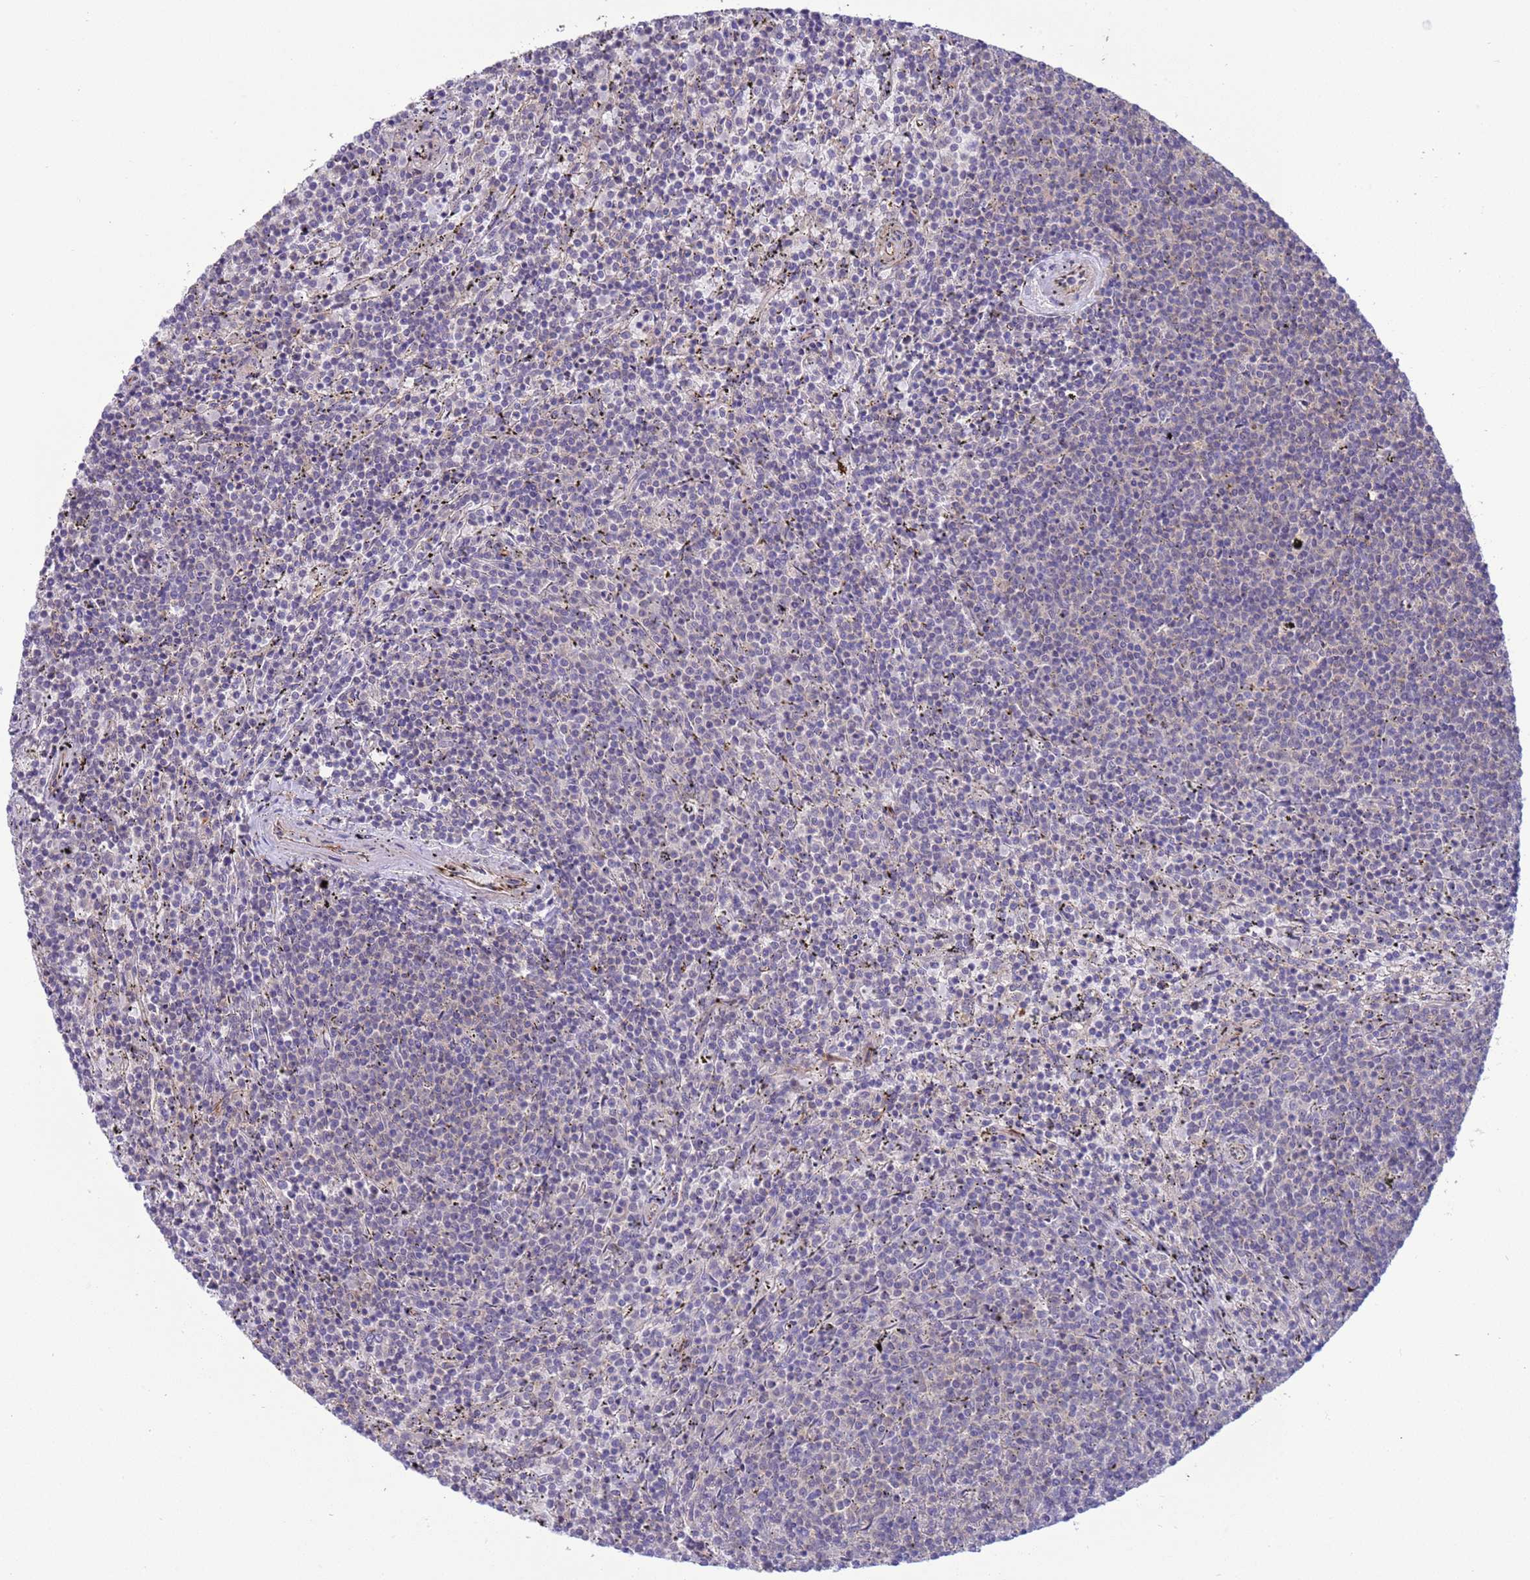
{"staining": {"intensity": "negative", "quantity": "none", "location": "none"}, "tissue": "lymphoma", "cell_type": "Tumor cells", "image_type": "cancer", "snomed": [{"axis": "morphology", "description": "Malignant lymphoma, non-Hodgkin's type, Low grade"}, {"axis": "topography", "description": "Spleen"}], "caption": "Immunohistochemistry of human low-grade malignant lymphoma, non-Hodgkin's type shows no positivity in tumor cells.", "gene": "GJA10", "patient": {"sex": "female", "age": 50}}